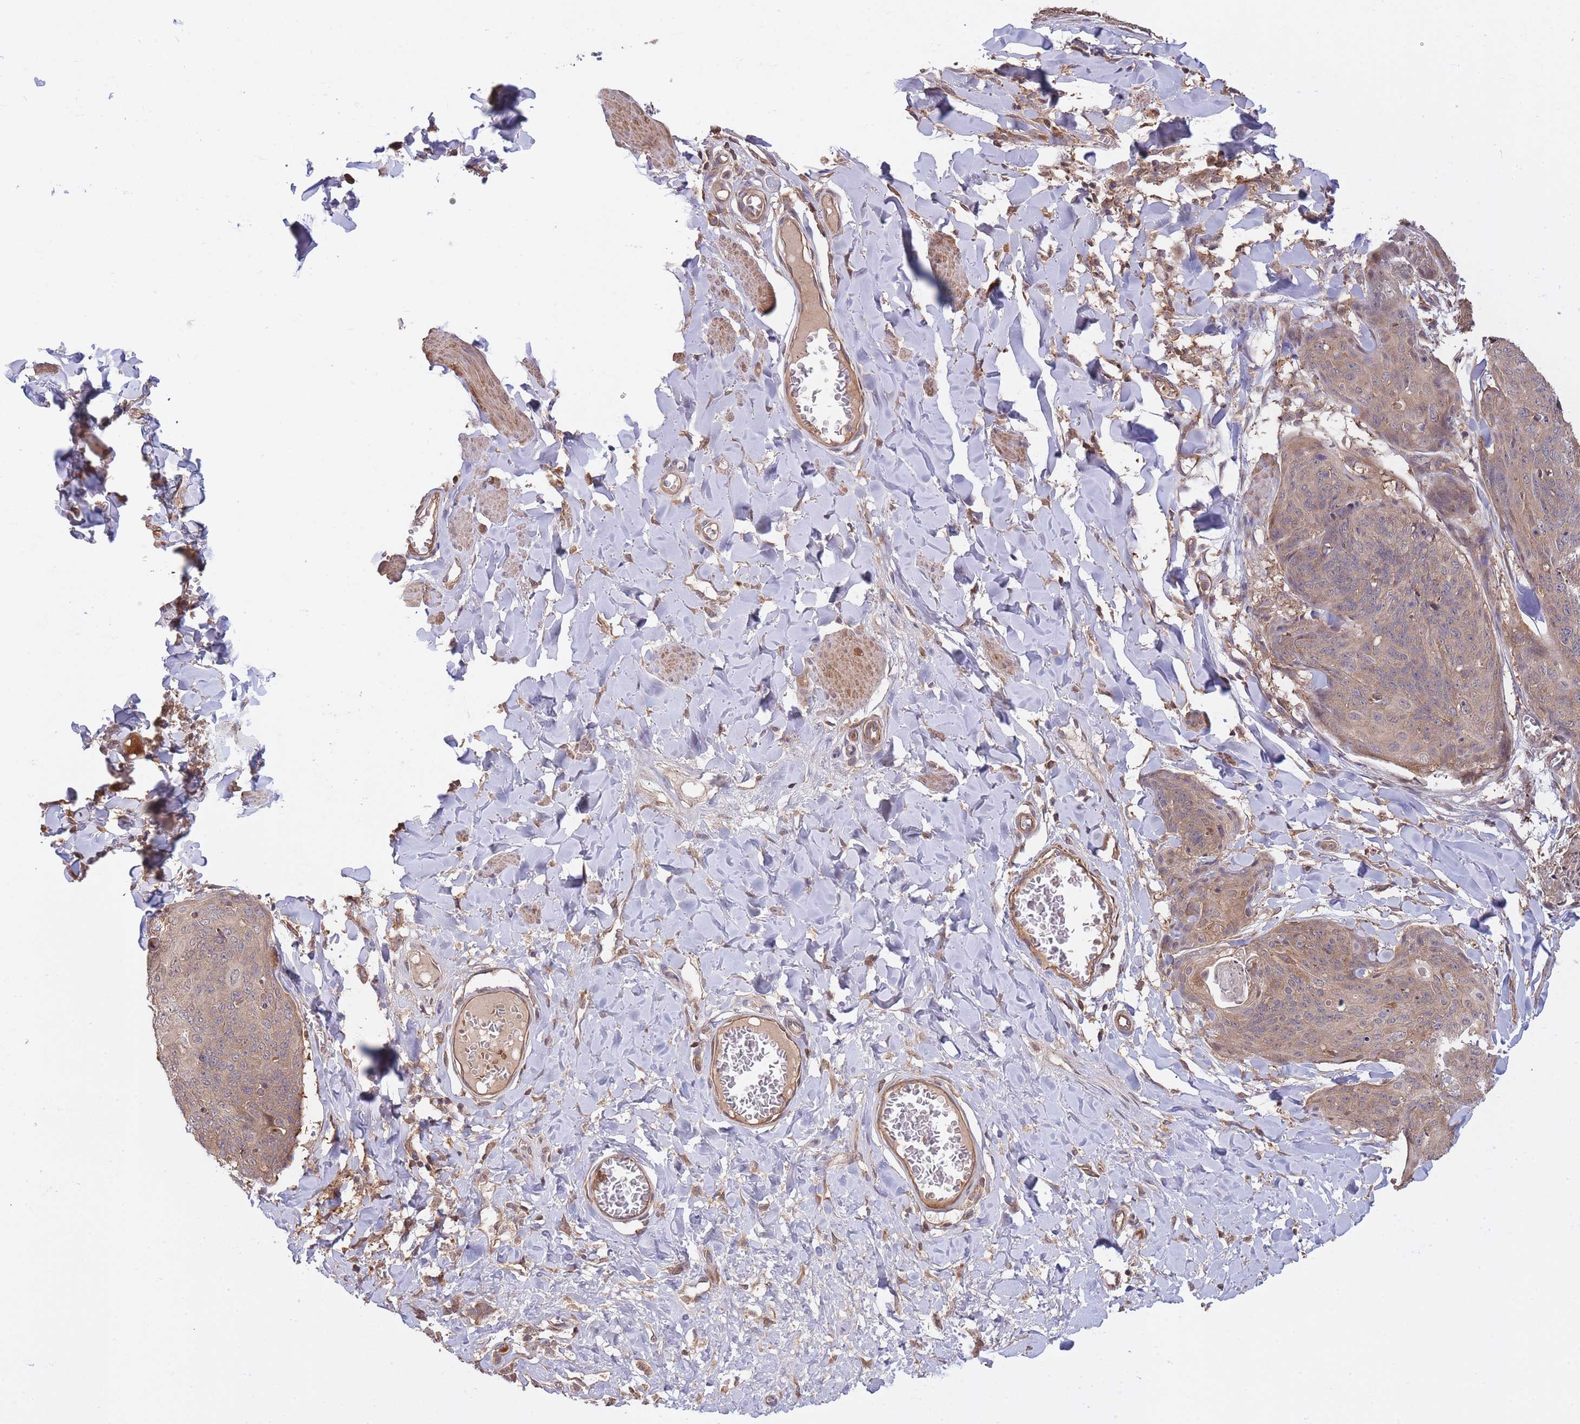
{"staining": {"intensity": "weak", "quantity": "<25%", "location": "cytoplasmic/membranous"}, "tissue": "skin cancer", "cell_type": "Tumor cells", "image_type": "cancer", "snomed": [{"axis": "morphology", "description": "Squamous cell carcinoma, NOS"}, {"axis": "topography", "description": "Skin"}, {"axis": "topography", "description": "Vulva"}], "caption": "Immunohistochemistry (IHC) image of neoplastic tissue: skin cancer stained with DAB (3,3'-diaminobenzidine) shows no significant protein positivity in tumor cells. (DAB immunohistochemistry, high magnification).", "gene": "ZNF304", "patient": {"sex": "female", "age": 85}}